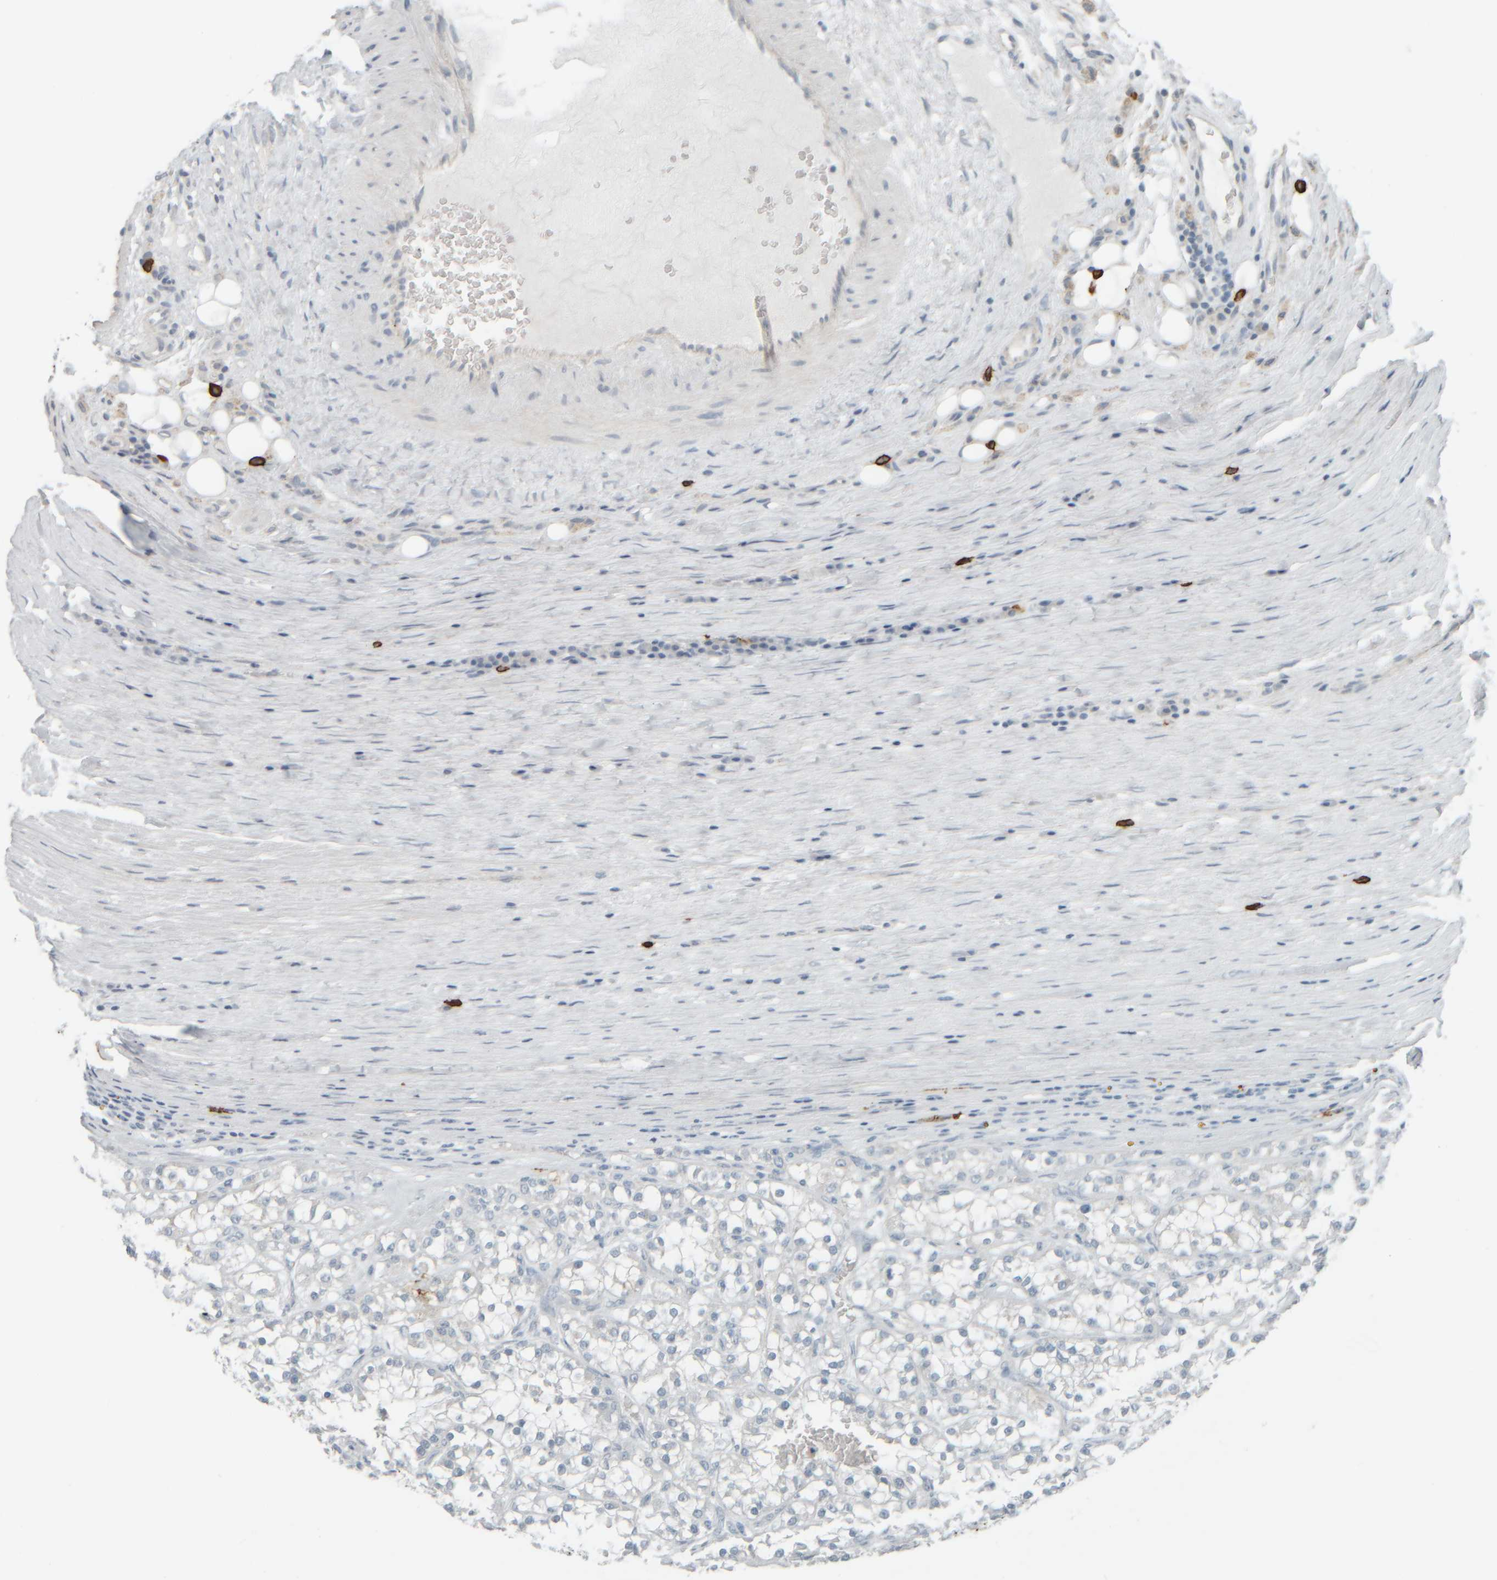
{"staining": {"intensity": "negative", "quantity": "none", "location": "none"}, "tissue": "renal cancer", "cell_type": "Tumor cells", "image_type": "cancer", "snomed": [{"axis": "morphology", "description": "Adenocarcinoma, NOS"}, {"axis": "topography", "description": "Kidney"}], "caption": "Immunohistochemistry (IHC) of human renal adenocarcinoma demonstrates no expression in tumor cells. (Brightfield microscopy of DAB immunohistochemistry at high magnification).", "gene": "TPSAB1", "patient": {"sex": "female", "age": 52}}